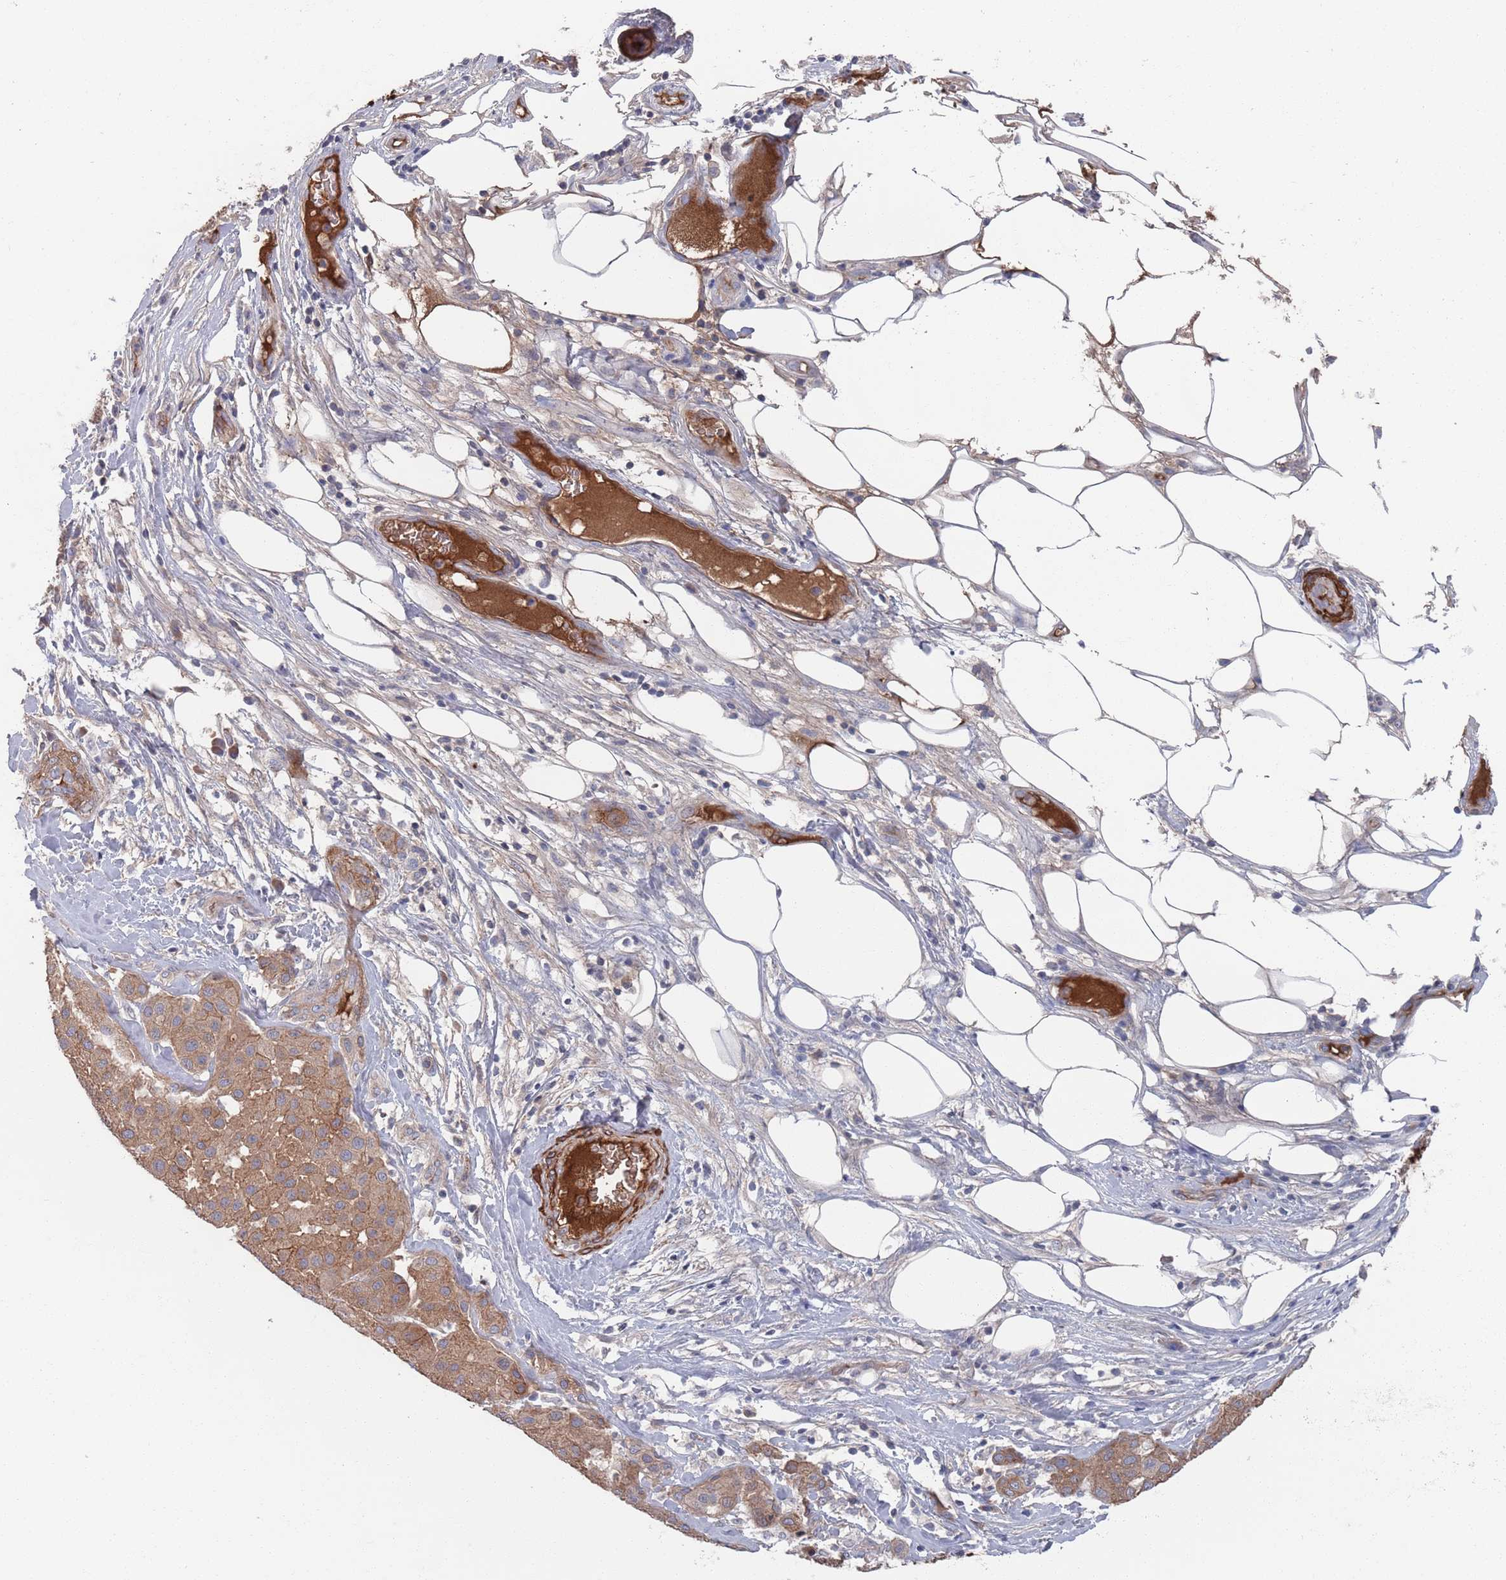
{"staining": {"intensity": "moderate", "quantity": ">75%", "location": "cytoplasmic/membranous"}, "tissue": "melanoma", "cell_type": "Tumor cells", "image_type": "cancer", "snomed": [{"axis": "morphology", "description": "Malignant melanoma, Metastatic site"}, {"axis": "topography", "description": "Smooth muscle"}], "caption": "An image of melanoma stained for a protein reveals moderate cytoplasmic/membranous brown staining in tumor cells.", "gene": "PLEKHA4", "patient": {"sex": "male", "age": 41}}